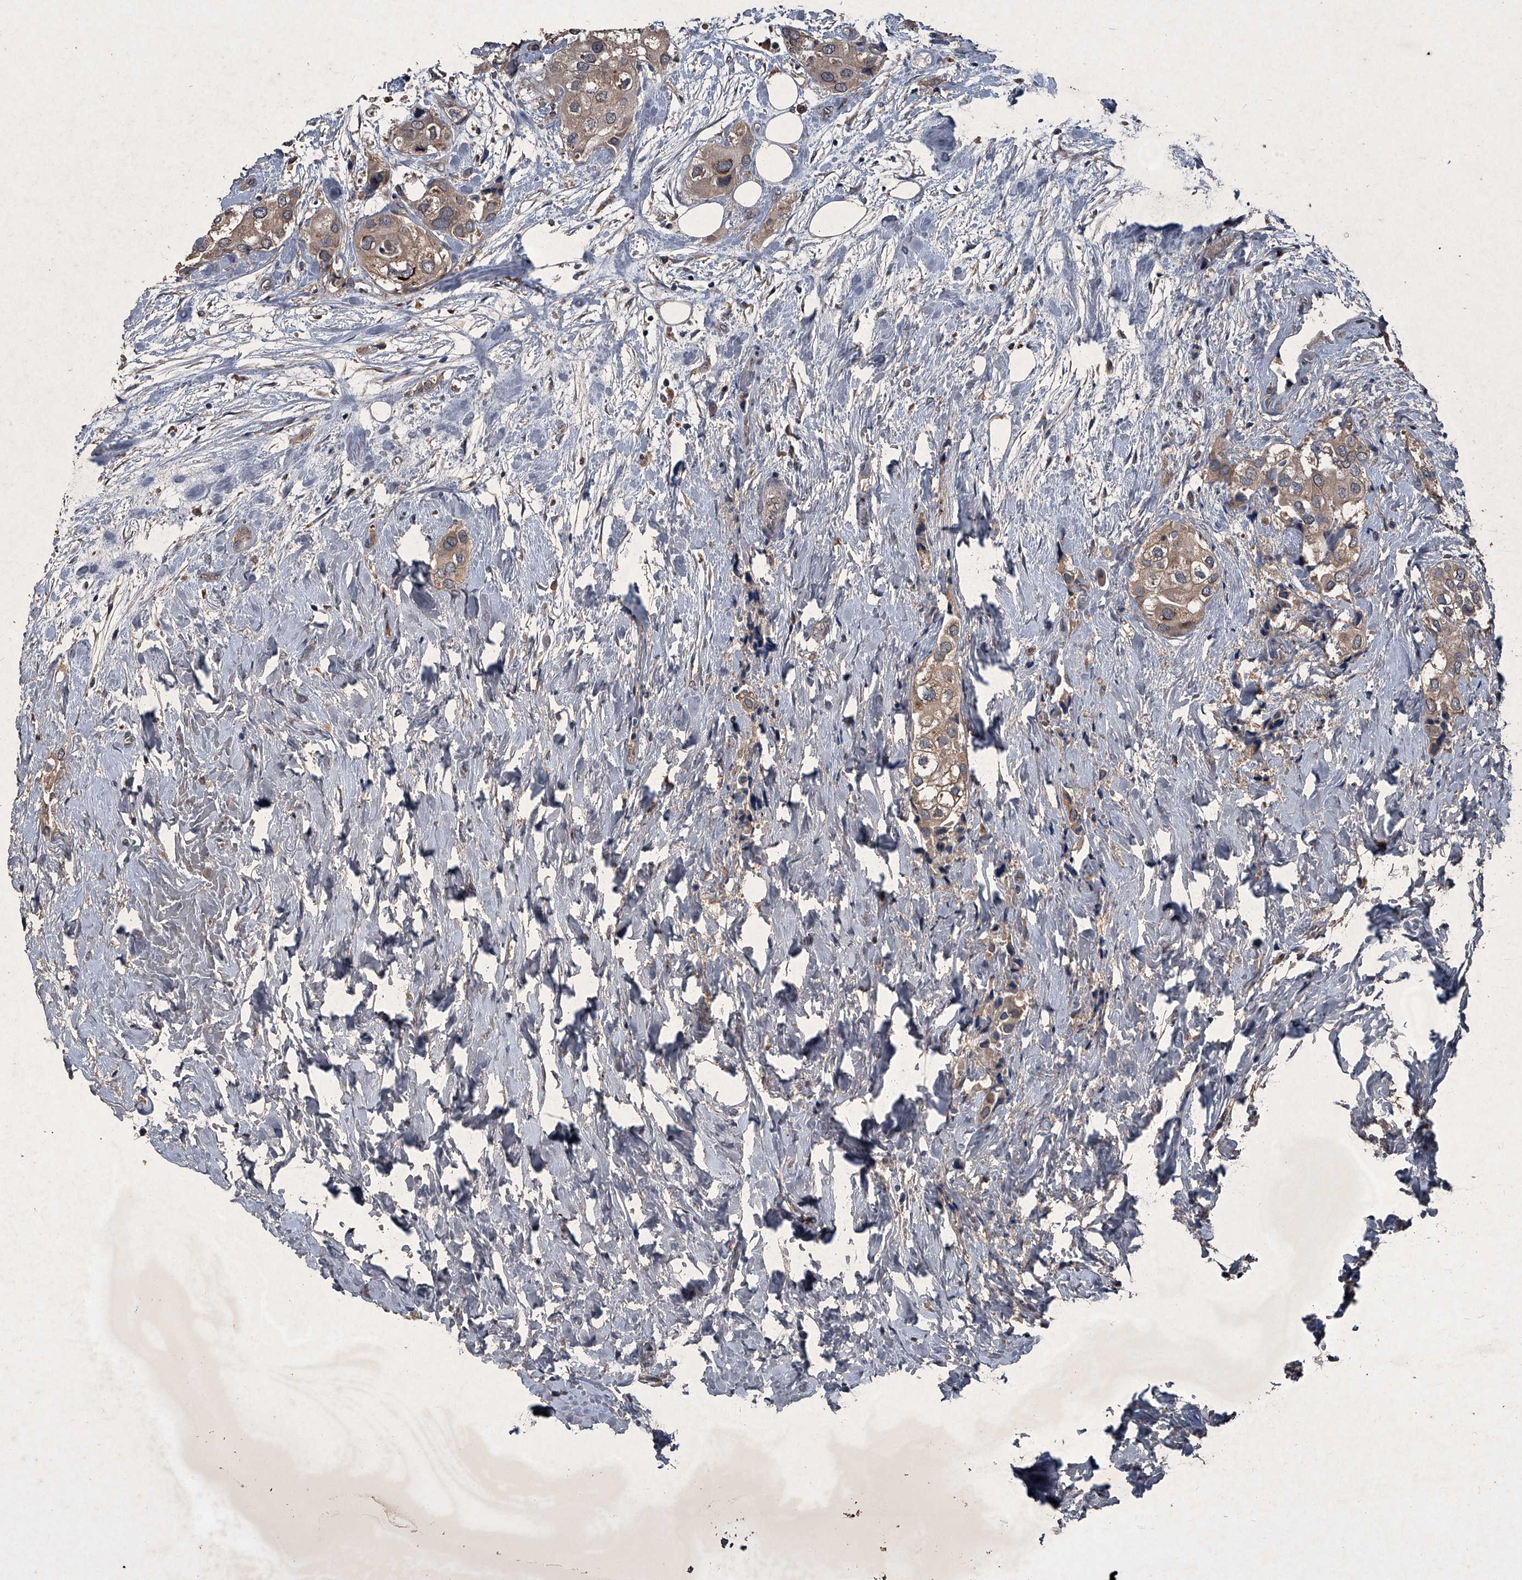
{"staining": {"intensity": "weak", "quantity": "25%-75%", "location": "cytoplasmic/membranous"}, "tissue": "urothelial cancer", "cell_type": "Tumor cells", "image_type": "cancer", "snomed": [{"axis": "morphology", "description": "Urothelial carcinoma, High grade"}, {"axis": "topography", "description": "Urinary bladder"}], "caption": "DAB (3,3'-diaminobenzidine) immunohistochemical staining of high-grade urothelial carcinoma reveals weak cytoplasmic/membranous protein positivity in about 25%-75% of tumor cells.", "gene": "MAPKAP1", "patient": {"sex": "male", "age": 64}}